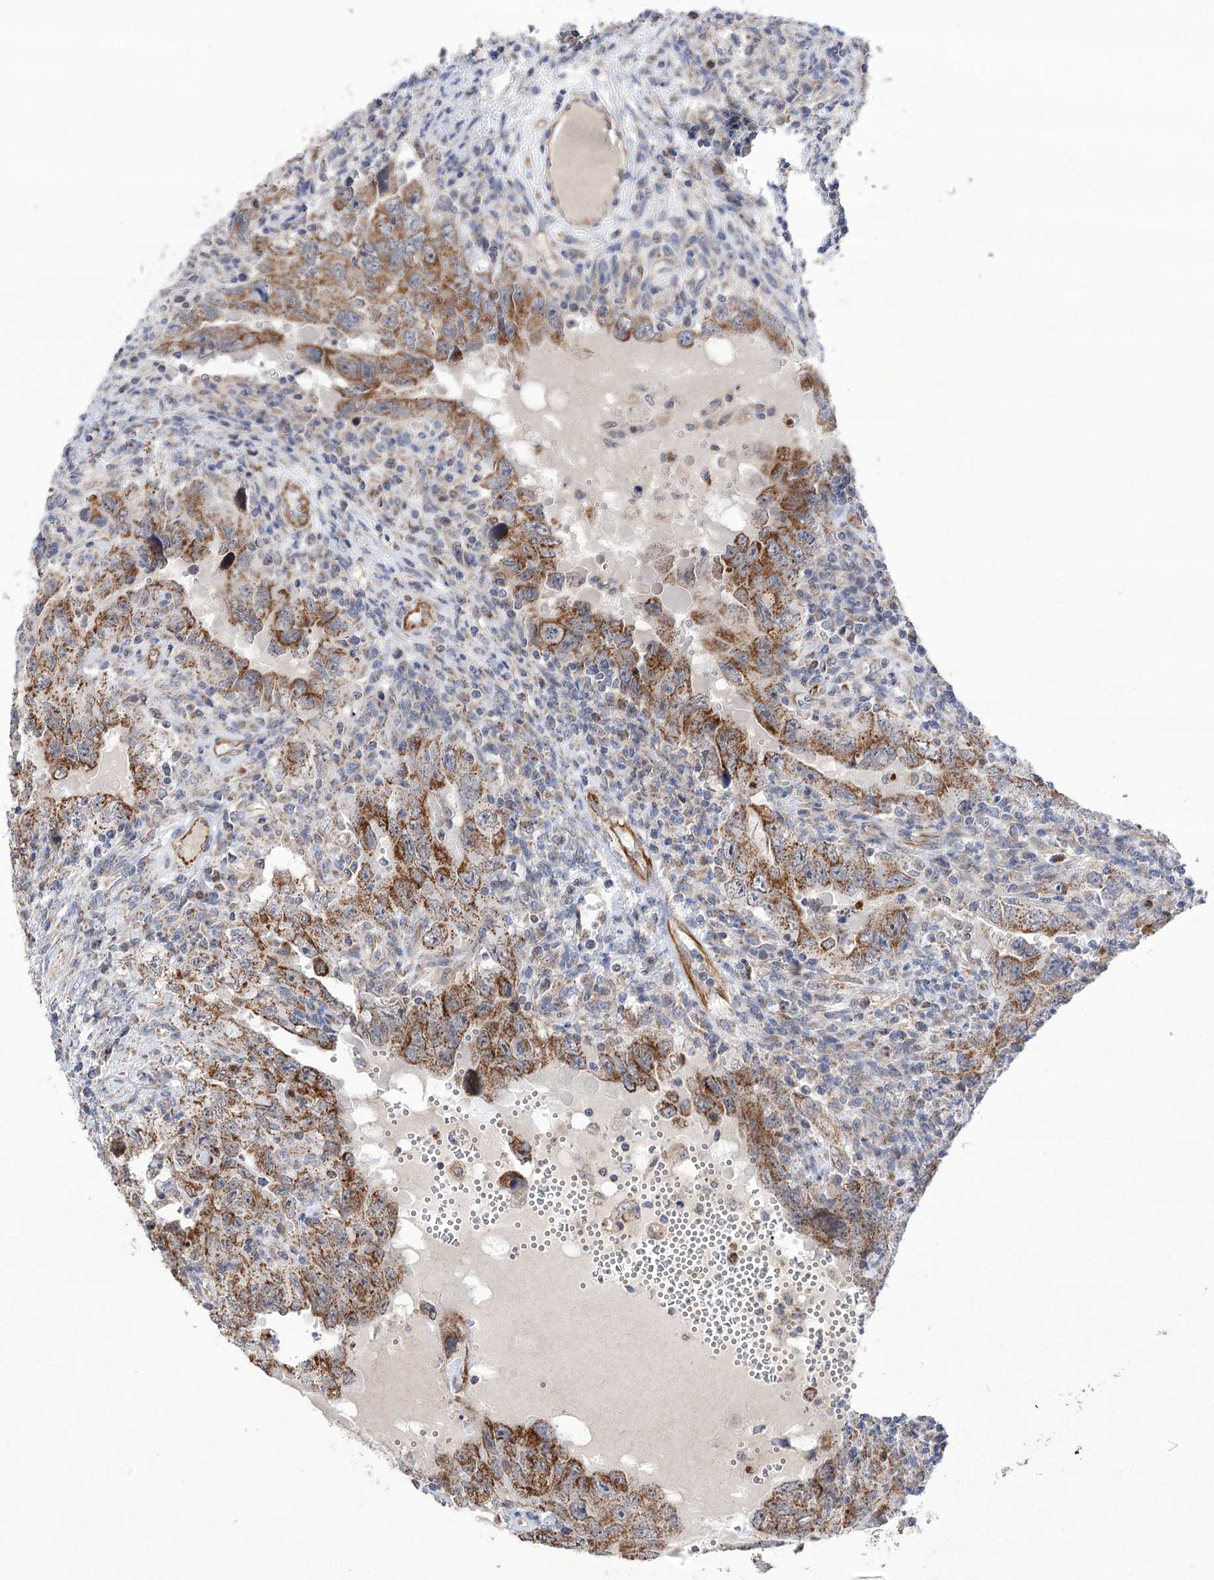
{"staining": {"intensity": "strong", "quantity": ">75%", "location": "cytoplasmic/membranous"}, "tissue": "testis cancer", "cell_type": "Tumor cells", "image_type": "cancer", "snomed": [{"axis": "morphology", "description": "Carcinoma, Embryonal, NOS"}, {"axis": "topography", "description": "Testis"}], "caption": "Testis cancer (embryonal carcinoma) tissue demonstrates strong cytoplasmic/membranous positivity in about >75% of tumor cells, visualized by immunohistochemistry.", "gene": "ECHDC3", "patient": {"sex": "male", "age": 26}}